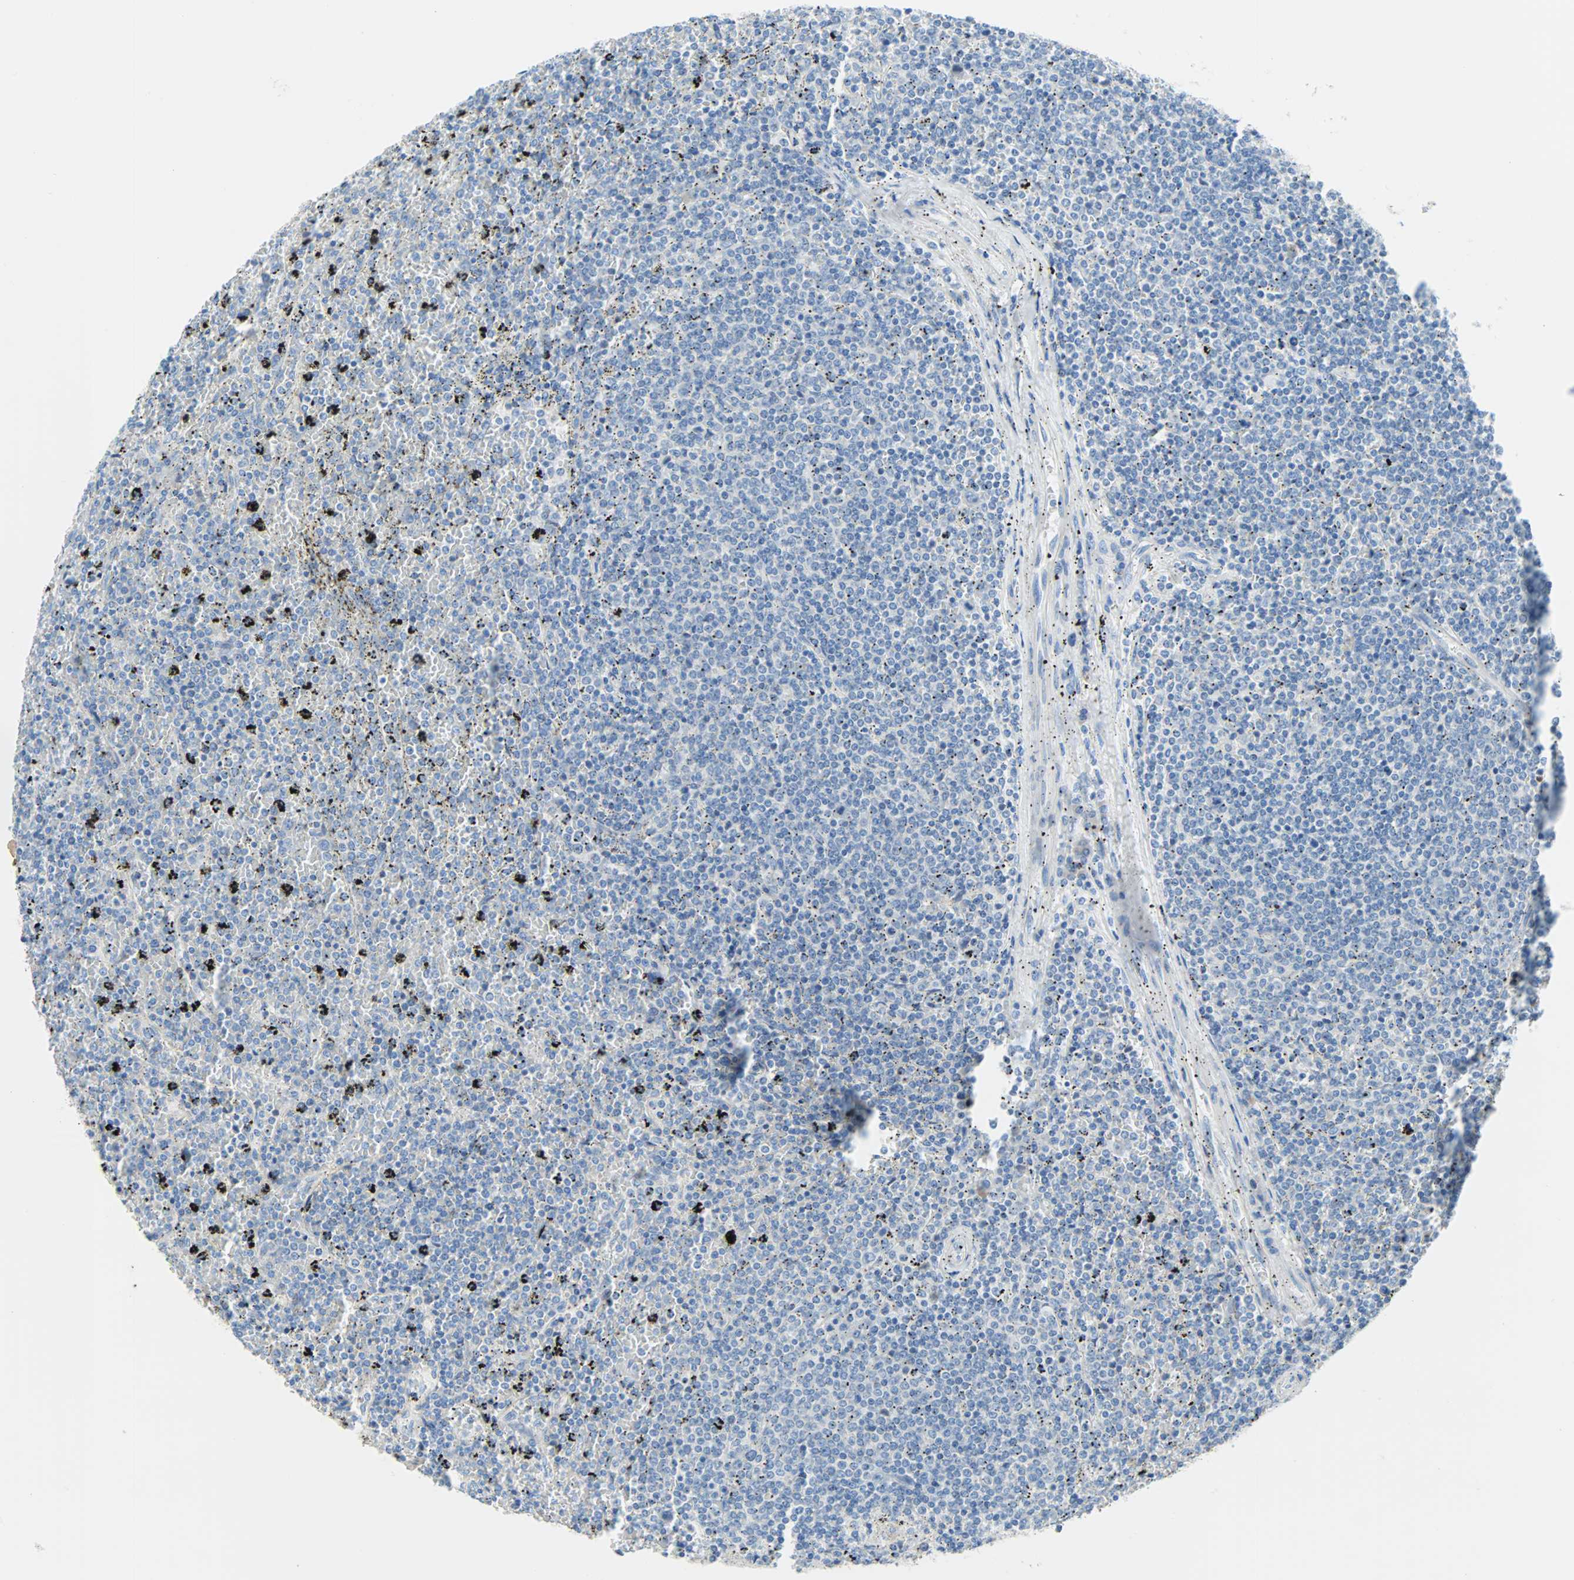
{"staining": {"intensity": "negative", "quantity": "none", "location": "none"}, "tissue": "lymphoma", "cell_type": "Tumor cells", "image_type": "cancer", "snomed": [{"axis": "morphology", "description": "Malignant lymphoma, non-Hodgkin's type, Low grade"}, {"axis": "topography", "description": "Spleen"}], "caption": "Immunohistochemical staining of low-grade malignant lymphoma, non-Hodgkin's type reveals no significant expression in tumor cells. (DAB IHC, high magnification).", "gene": "PDPN", "patient": {"sex": "female", "age": 77}}